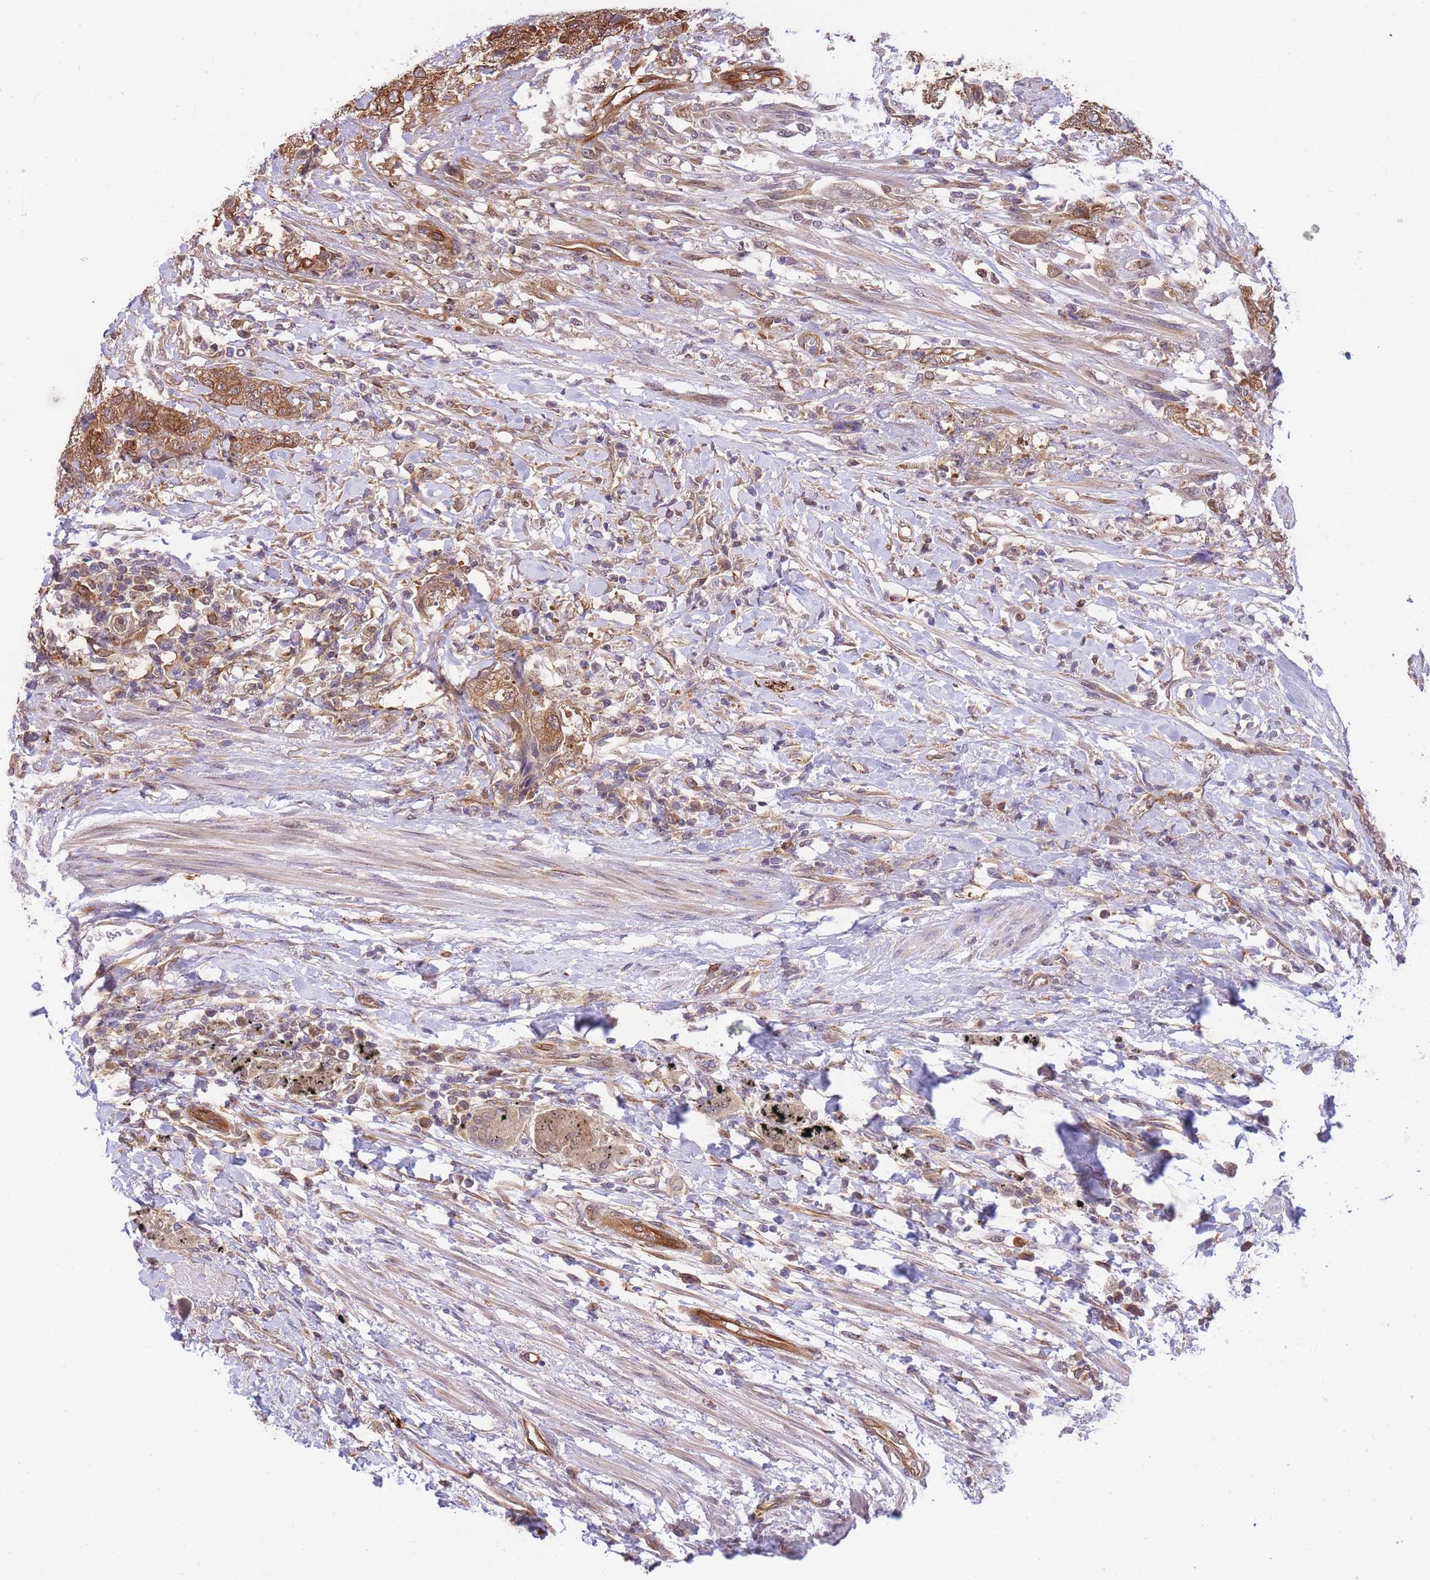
{"staining": {"intensity": "moderate", "quantity": "25%-75%", "location": "cytoplasmic/membranous"}, "tissue": "urothelial cancer", "cell_type": "Tumor cells", "image_type": "cancer", "snomed": [{"axis": "morphology", "description": "Urothelial carcinoma, High grade"}, {"axis": "topography", "description": "Urinary bladder"}], "caption": "Protein staining shows moderate cytoplasmic/membranous expression in about 25%-75% of tumor cells in urothelial cancer.", "gene": "EXOSC8", "patient": {"sex": "female", "age": 78}}